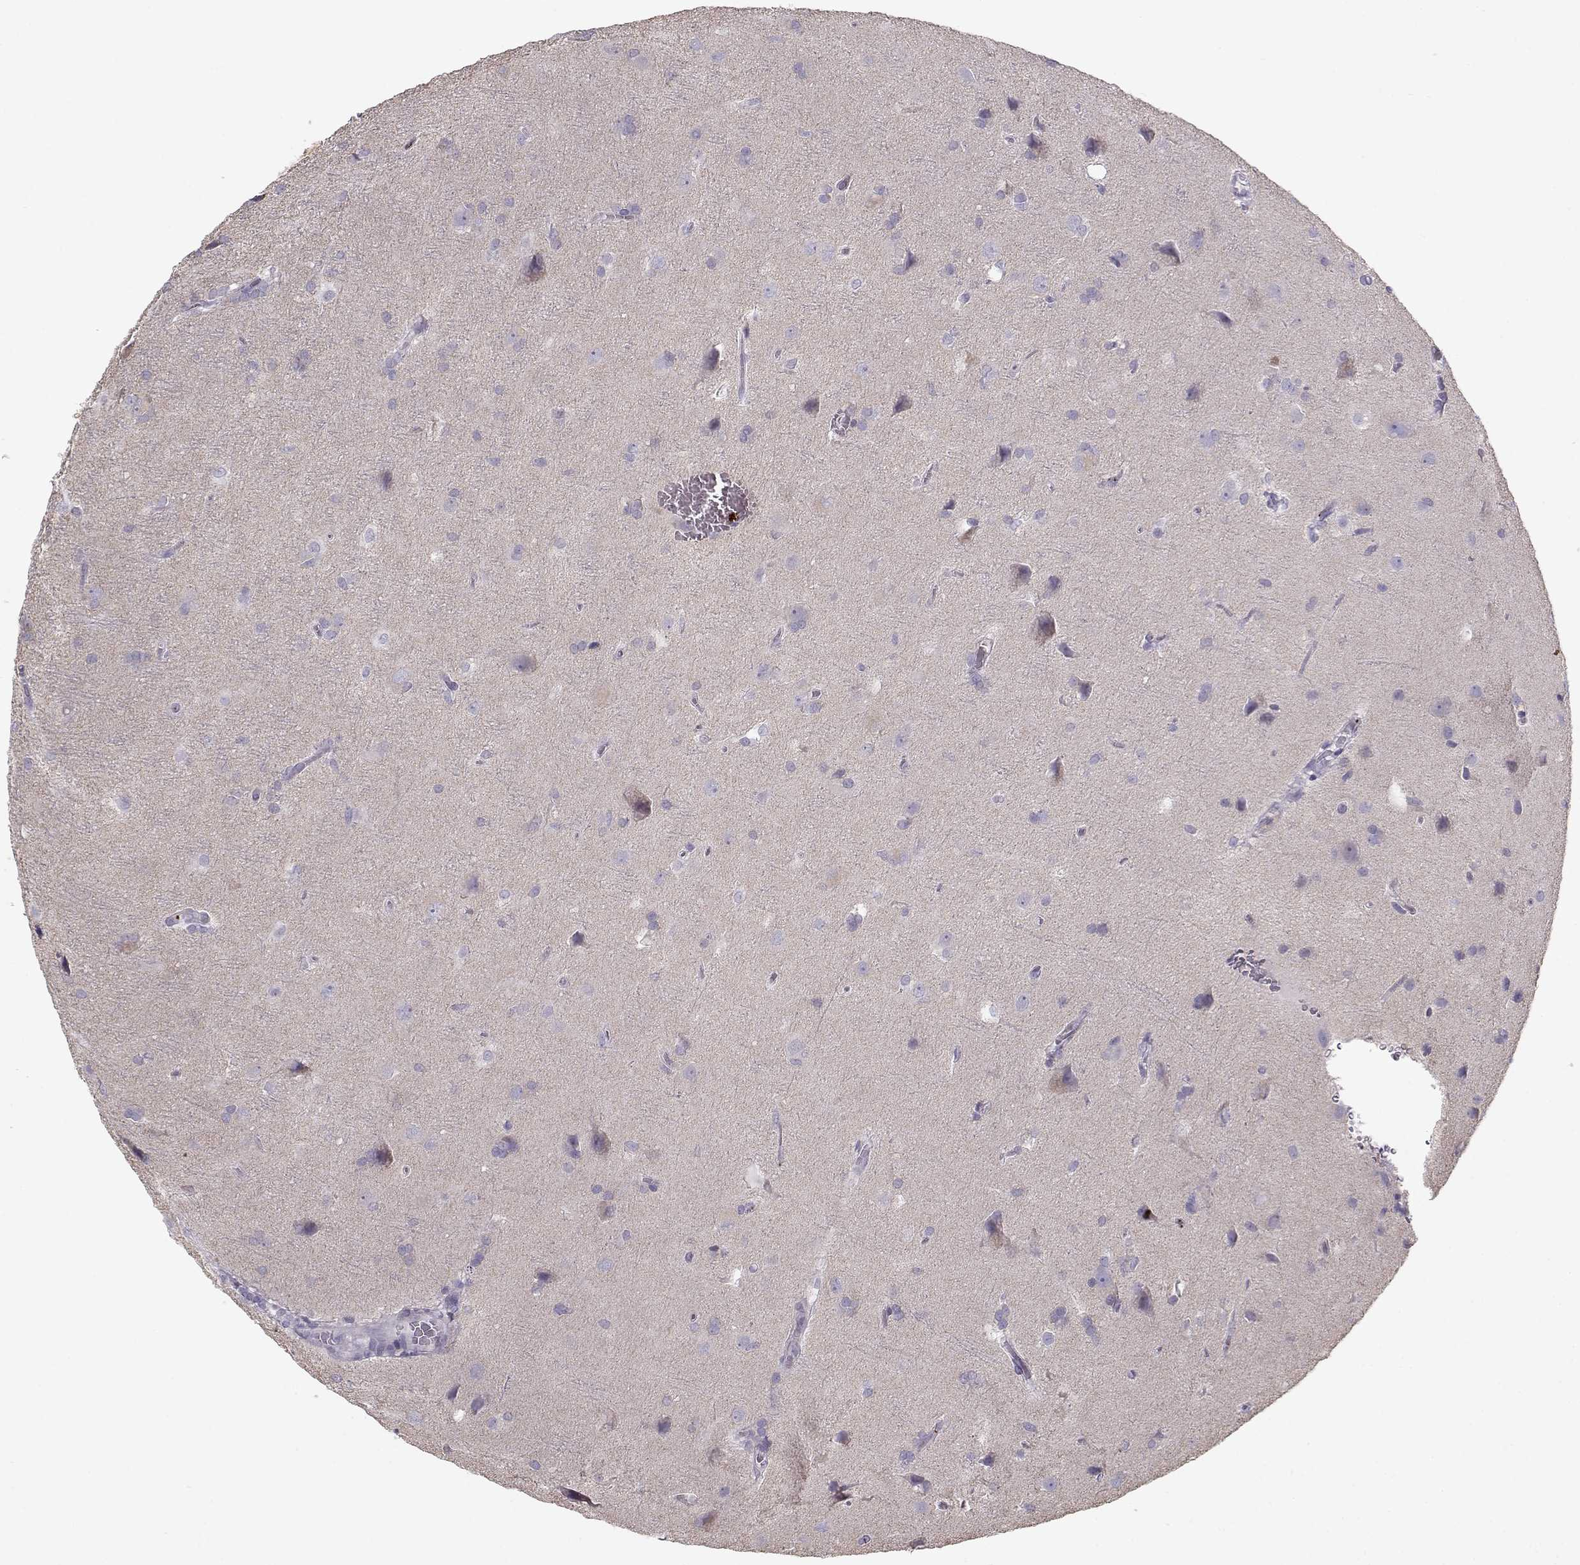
{"staining": {"intensity": "negative", "quantity": "none", "location": "none"}, "tissue": "glioma", "cell_type": "Tumor cells", "image_type": "cancer", "snomed": [{"axis": "morphology", "description": "Glioma, malignant, Low grade"}, {"axis": "topography", "description": "Brain"}], "caption": "The micrograph displays no staining of tumor cells in malignant glioma (low-grade).", "gene": "KLF17", "patient": {"sex": "male", "age": 58}}